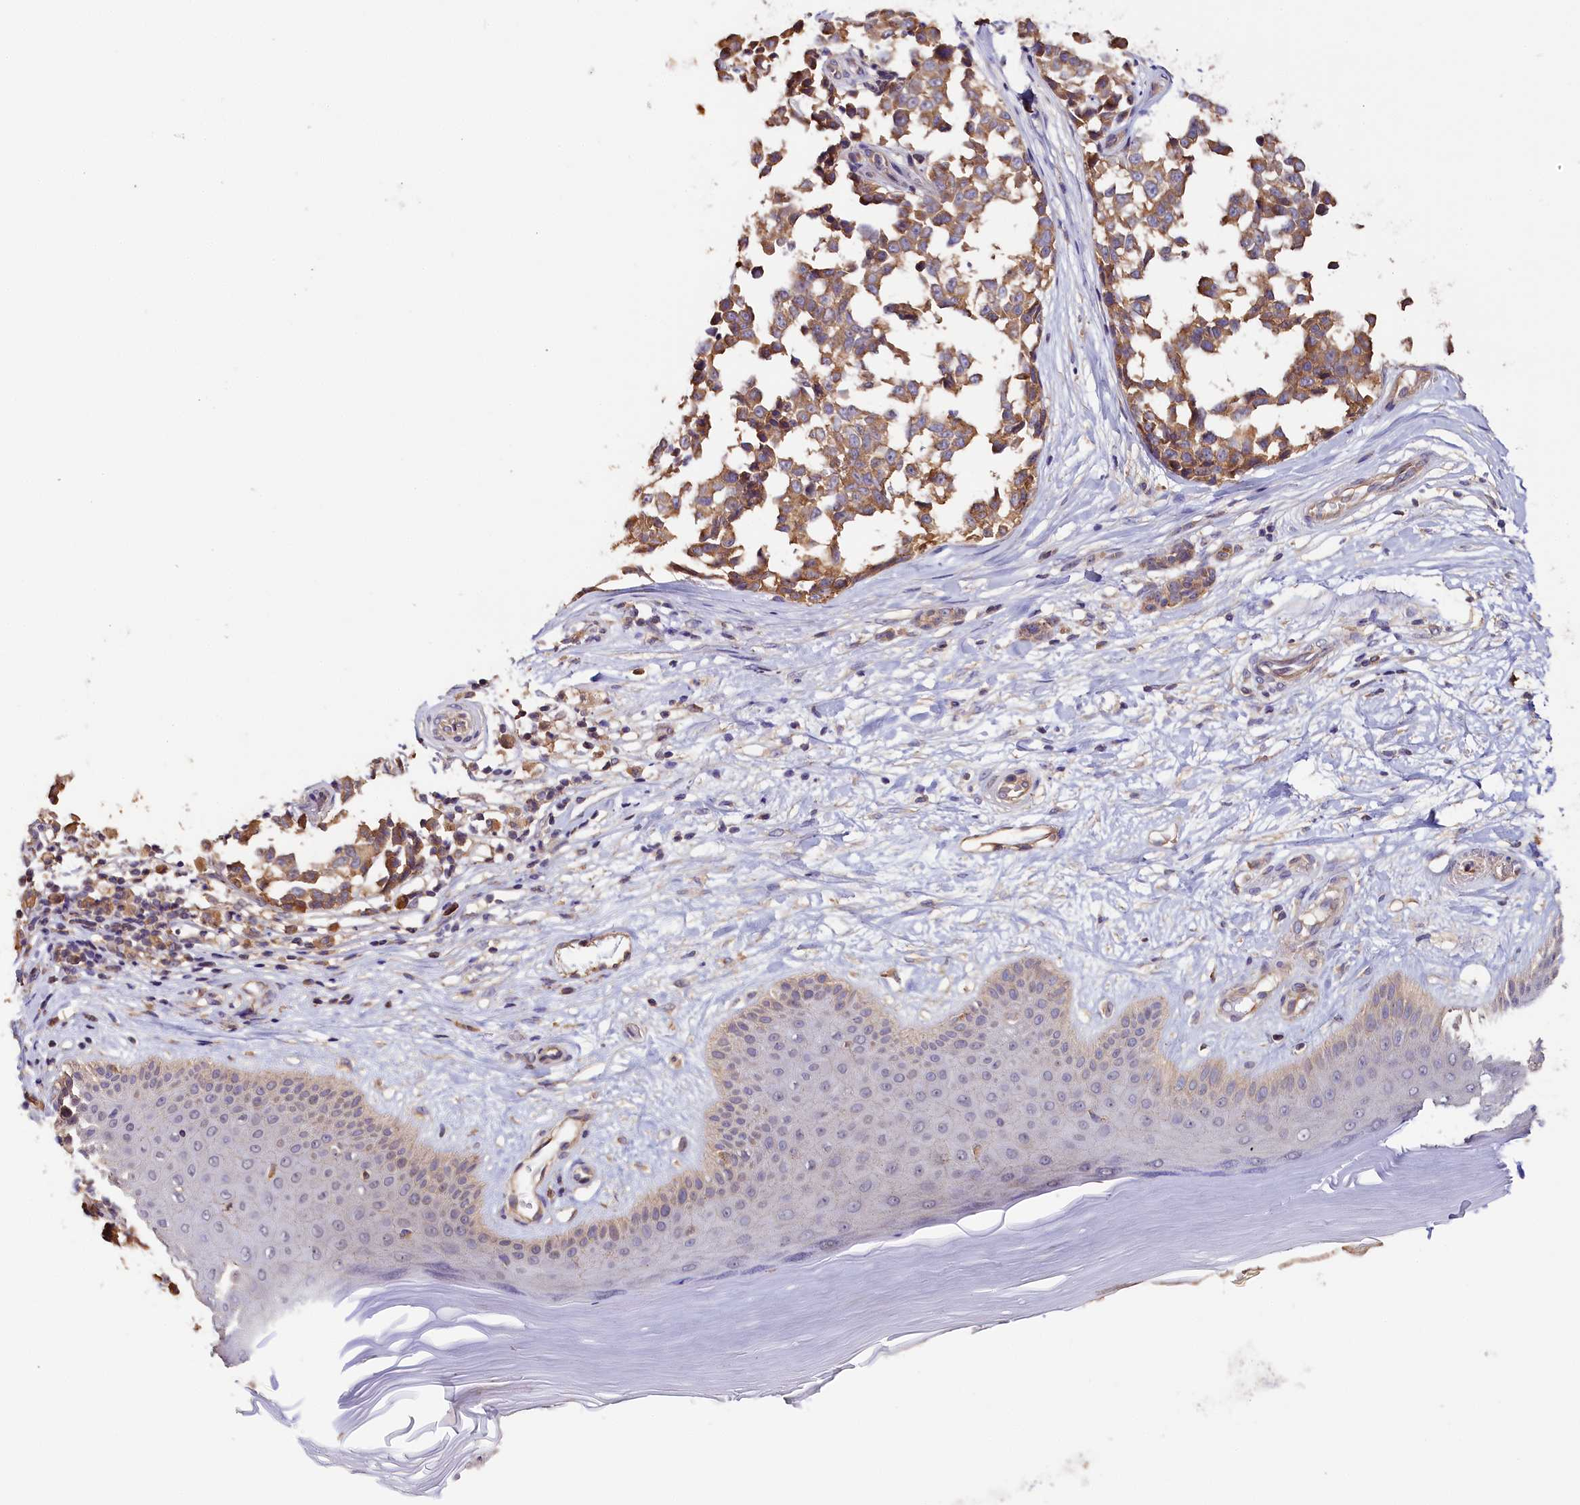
{"staining": {"intensity": "moderate", "quantity": ">75%", "location": "cytoplasmic/membranous"}, "tissue": "melanoma", "cell_type": "Tumor cells", "image_type": "cancer", "snomed": [{"axis": "morphology", "description": "Malignant melanoma, NOS"}, {"axis": "topography", "description": "Skin"}], "caption": "Immunohistochemical staining of human melanoma displays medium levels of moderate cytoplasmic/membranous protein positivity in approximately >75% of tumor cells.", "gene": "KATNB1", "patient": {"sex": "female", "age": 64}}